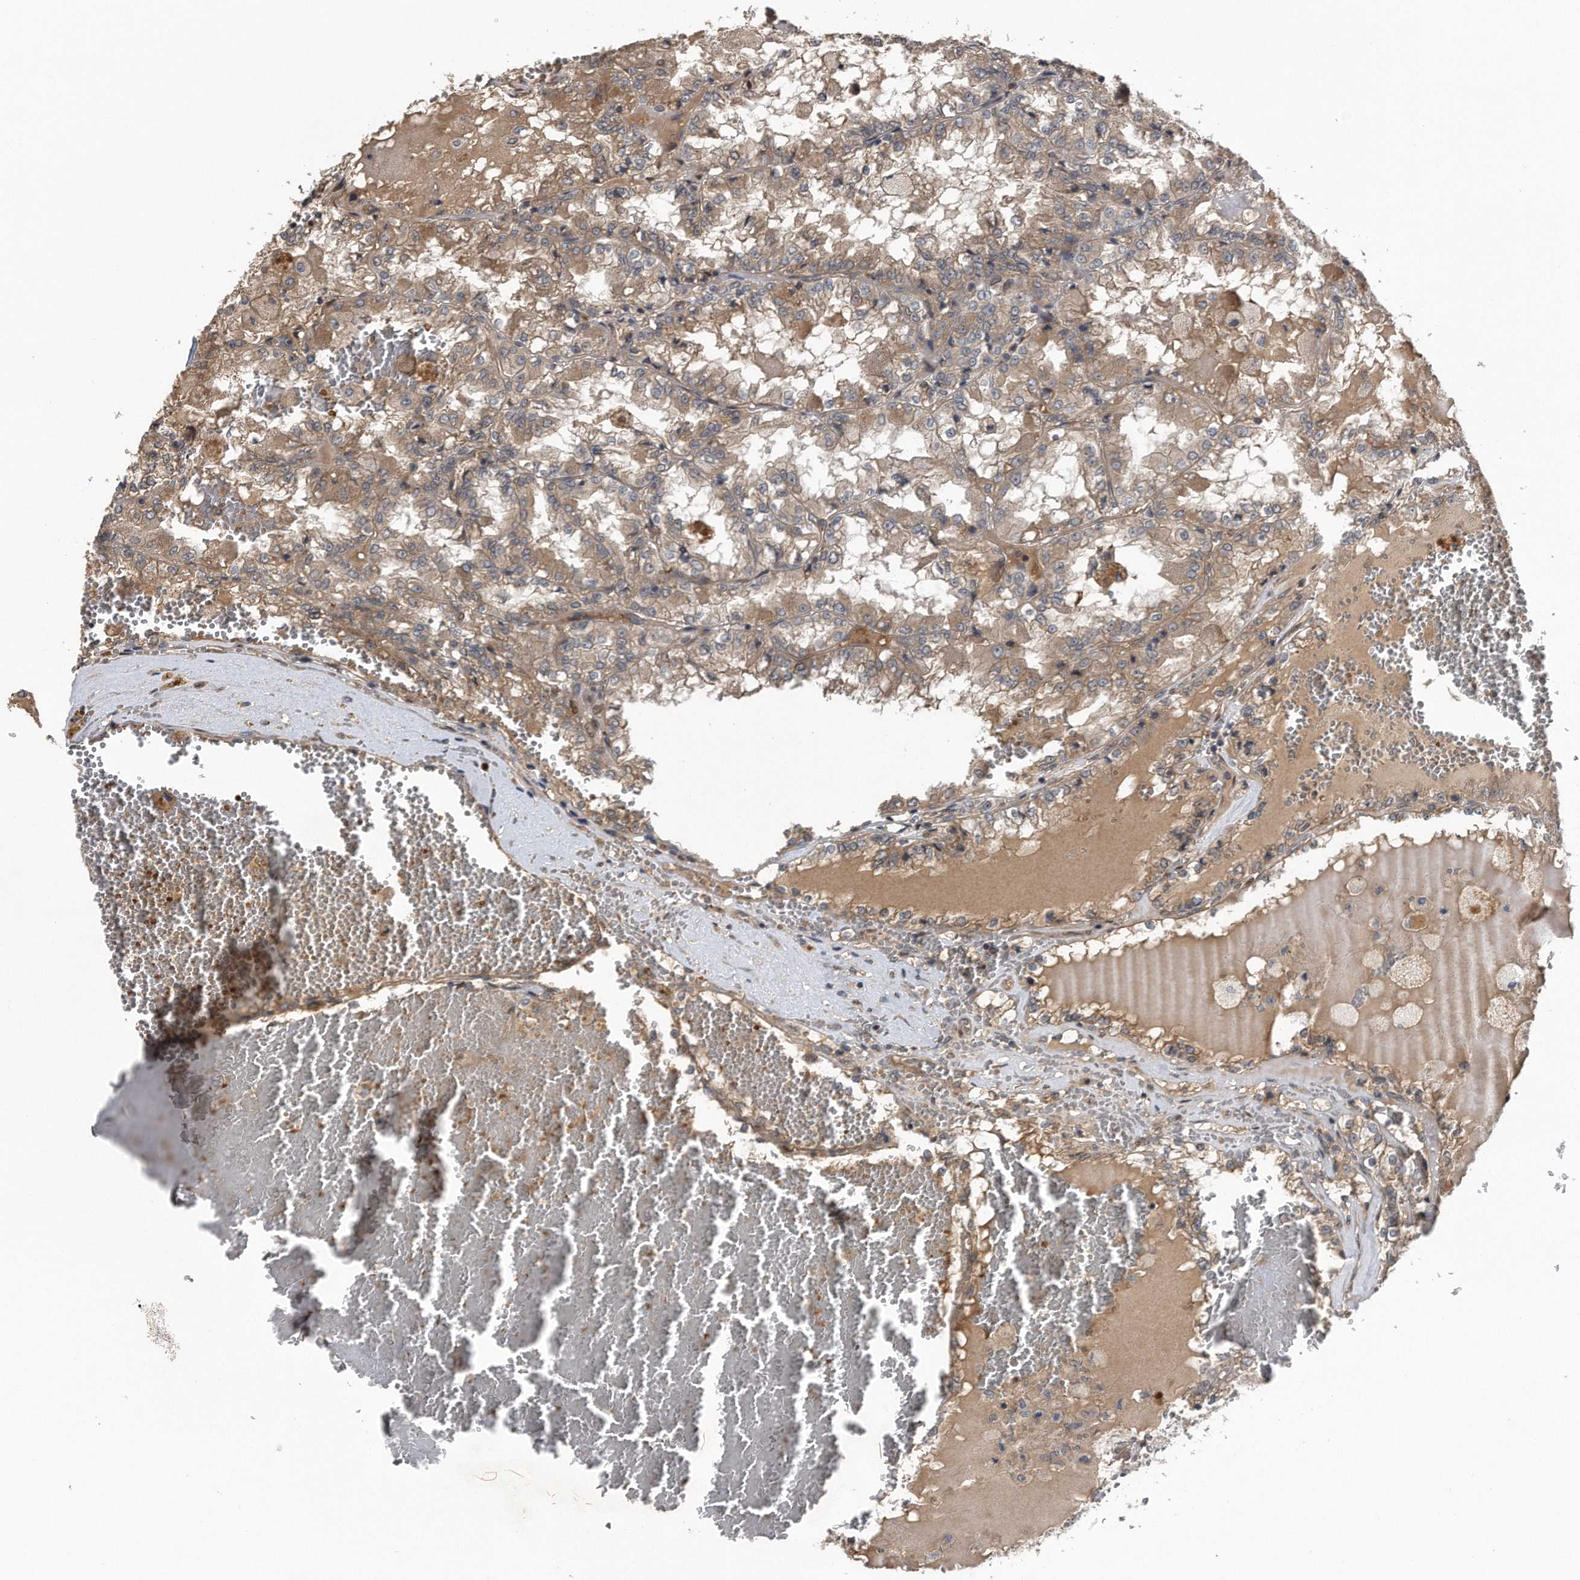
{"staining": {"intensity": "moderate", "quantity": "25%-75%", "location": "cytoplasmic/membranous"}, "tissue": "renal cancer", "cell_type": "Tumor cells", "image_type": "cancer", "snomed": [{"axis": "morphology", "description": "Adenocarcinoma, NOS"}, {"axis": "topography", "description": "Kidney"}], "caption": "Immunohistochemical staining of renal cancer shows medium levels of moderate cytoplasmic/membranous protein staining in approximately 25%-75% of tumor cells.", "gene": "ZNF79", "patient": {"sex": "female", "age": 56}}